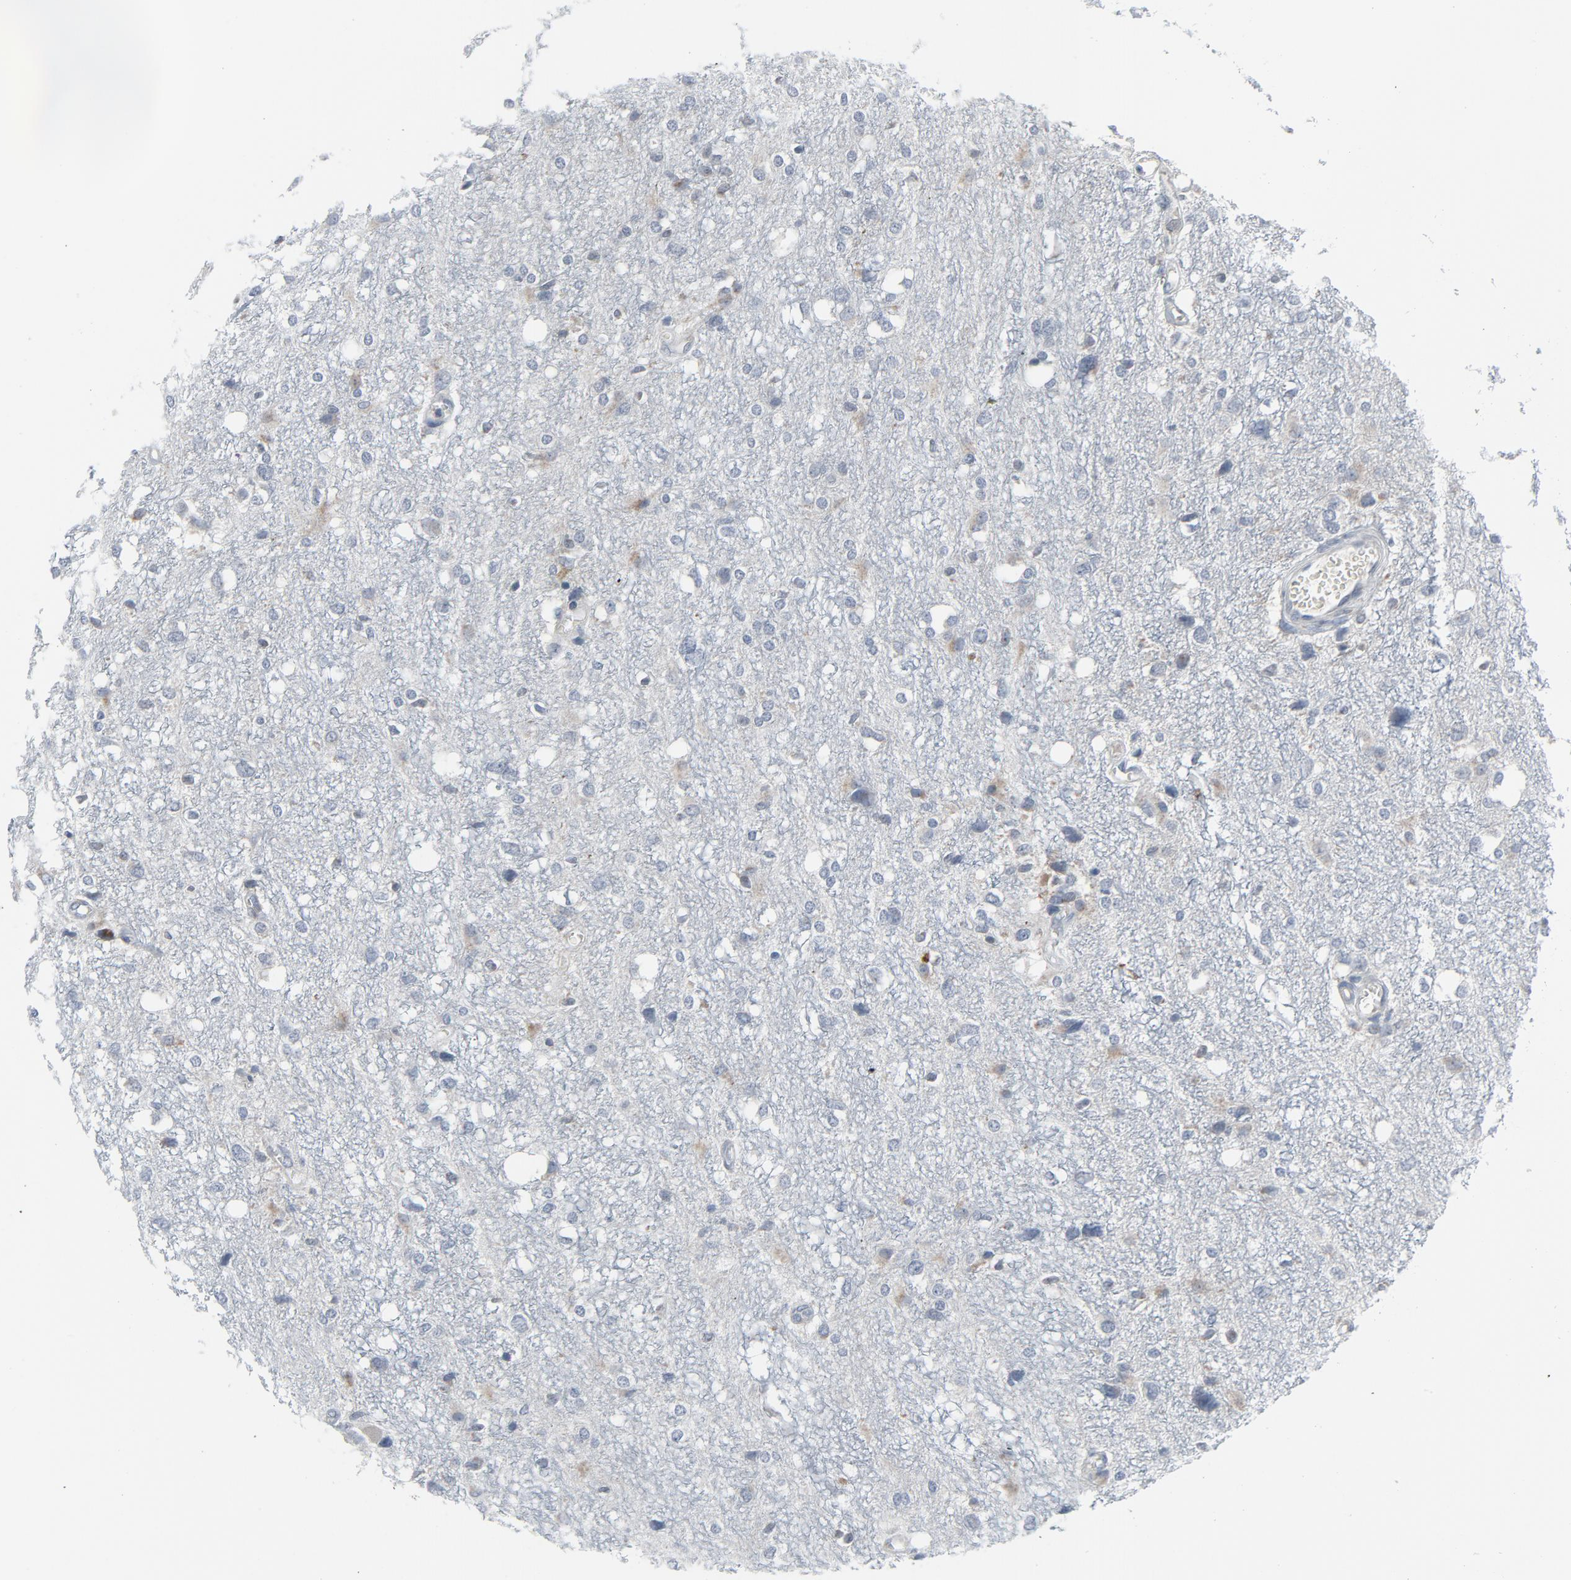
{"staining": {"intensity": "negative", "quantity": "none", "location": "none"}, "tissue": "glioma", "cell_type": "Tumor cells", "image_type": "cancer", "snomed": [{"axis": "morphology", "description": "Glioma, malignant, High grade"}, {"axis": "topography", "description": "Brain"}], "caption": "This is a histopathology image of IHC staining of glioma, which shows no expression in tumor cells. (DAB IHC with hematoxylin counter stain).", "gene": "GPX2", "patient": {"sex": "female", "age": 59}}